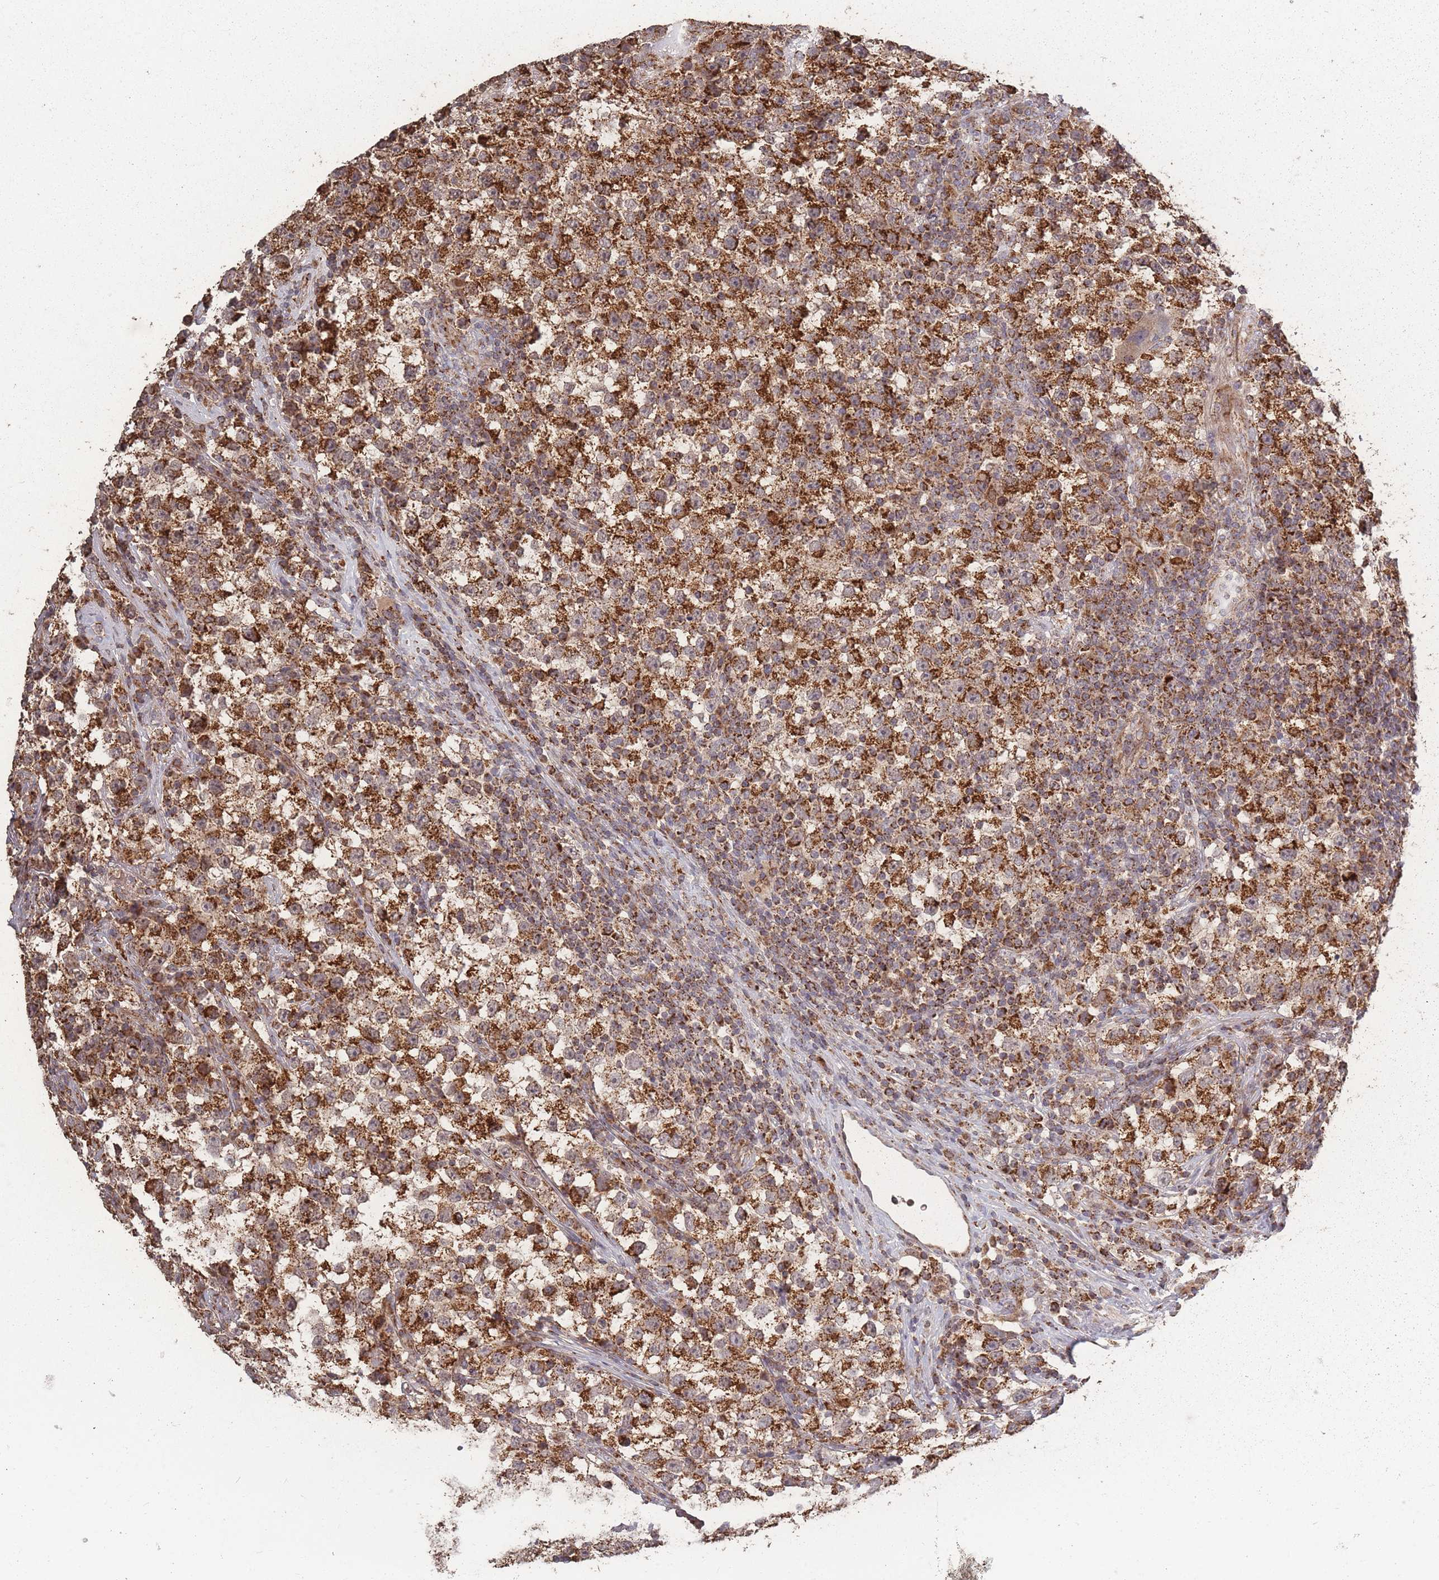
{"staining": {"intensity": "strong", "quantity": ">75%", "location": "cytoplasmic/membranous"}, "tissue": "testis cancer", "cell_type": "Tumor cells", "image_type": "cancer", "snomed": [{"axis": "morphology", "description": "Seminoma, NOS"}, {"axis": "topography", "description": "Testis"}], "caption": "Immunohistochemistry (IHC) histopathology image of neoplastic tissue: testis cancer (seminoma) stained using immunohistochemistry (IHC) displays high levels of strong protein expression localized specifically in the cytoplasmic/membranous of tumor cells, appearing as a cytoplasmic/membranous brown color.", "gene": "LYRM7", "patient": {"sex": "male", "age": 22}}